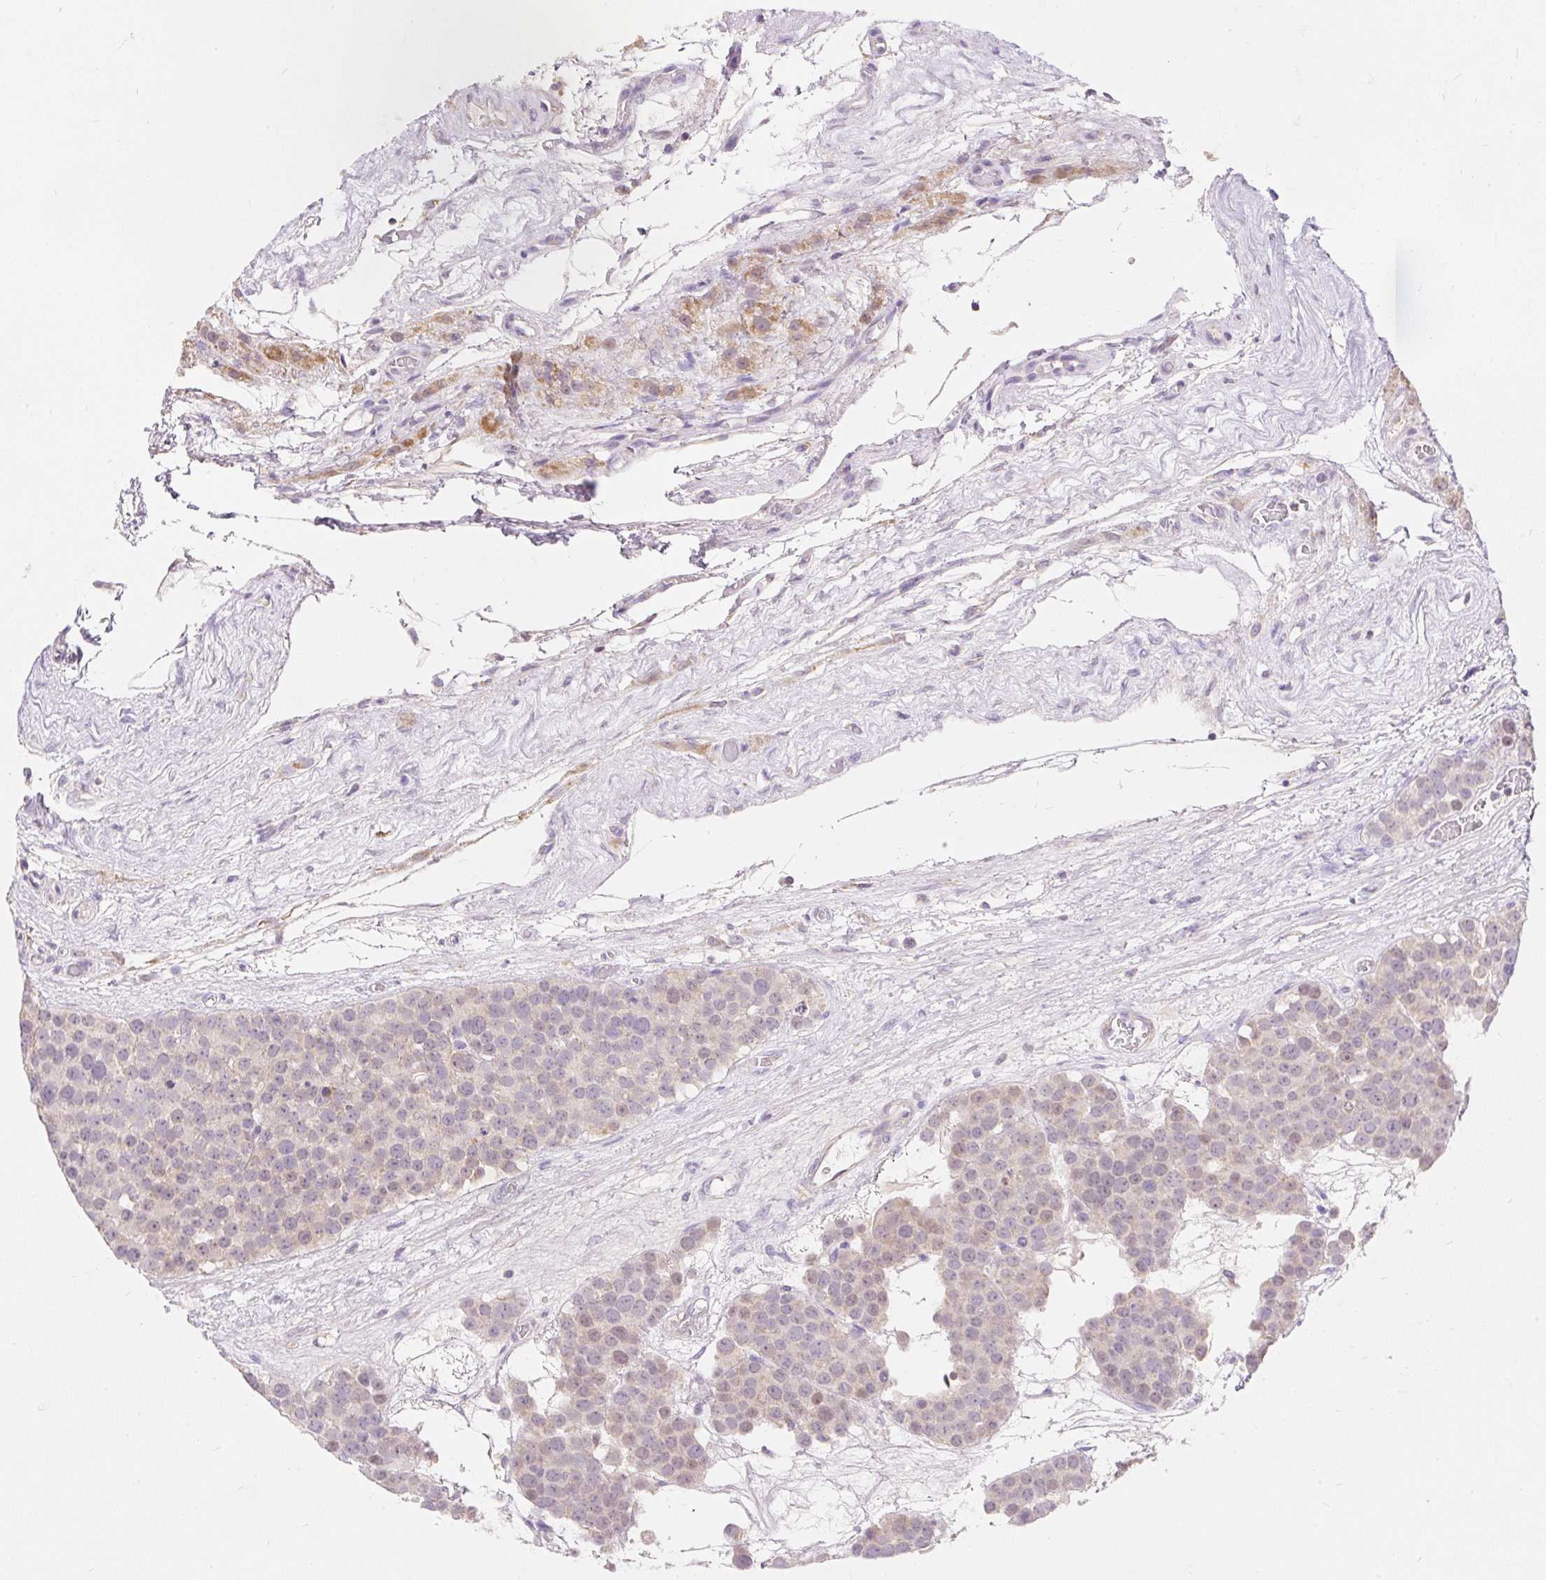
{"staining": {"intensity": "weak", "quantity": "<25%", "location": "nuclear"}, "tissue": "testis cancer", "cell_type": "Tumor cells", "image_type": "cancer", "snomed": [{"axis": "morphology", "description": "Seminoma, NOS"}, {"axis": "topography", "description": "Testis"}], "caption": "Human testis cancer (seminoma) stained for a protein using IHC exhibits no expression in tumor cells.", "gene": "PMAIP1", "patient": {"sex": "male", "age": 71}}